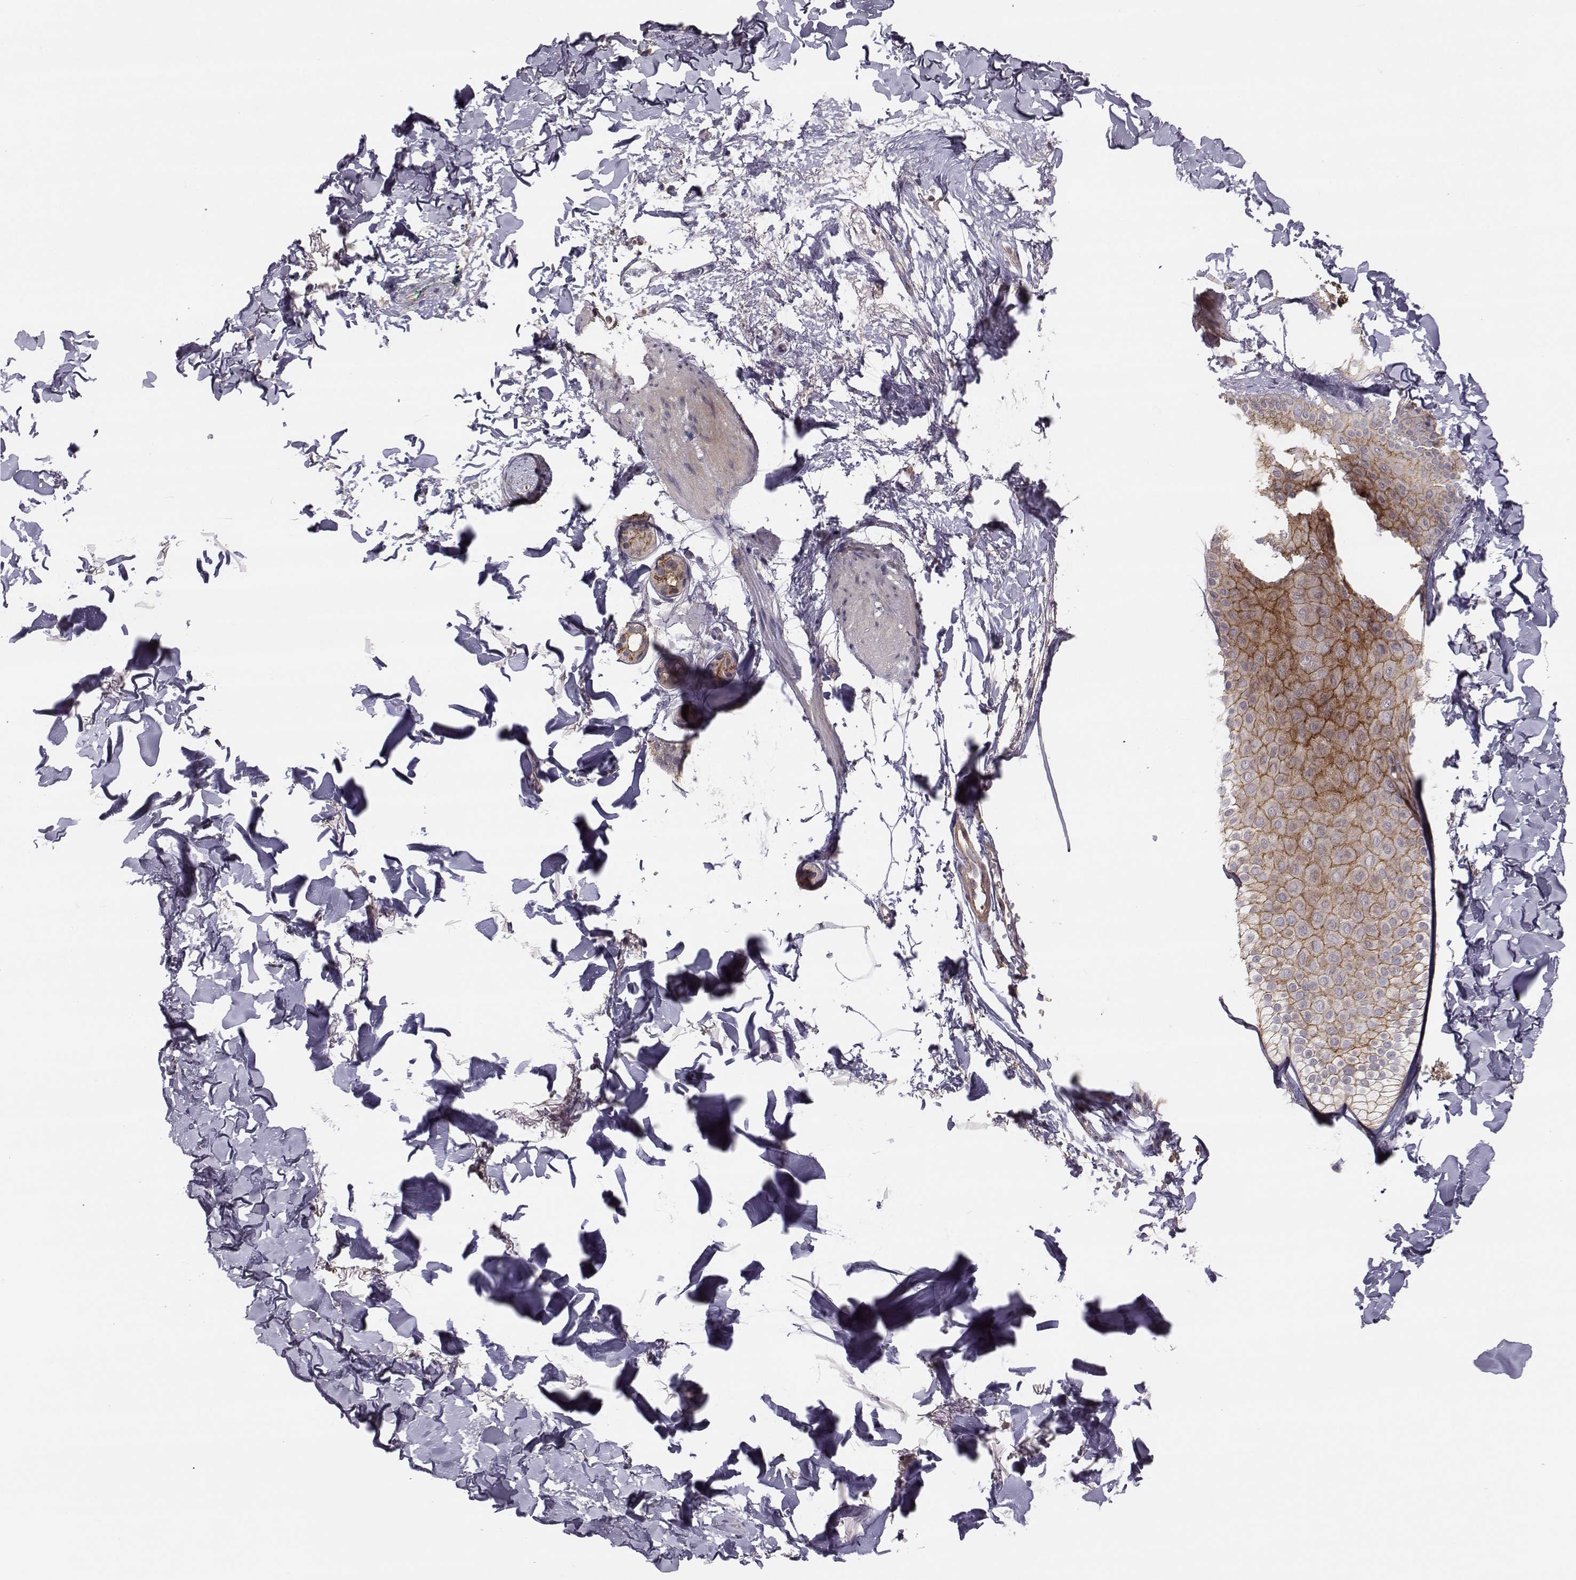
{"staining": {"intensity": "moderate", "quantity": "25%-75%", "location": "cytoplasmic/membranous"}, "tissue": "skin cancer", "cell_type": "Tumor cells", "image_type": "cancer", "snomed": [{"axis": "morphology", "description": "Normal tissue, NOS"}, {"axis": "morphology", "description": "Basal cell carcinoma"}, {"axis": "topography", "description": "Skin"}], "caption": "Tumor cells show moderate cytoplasmic/membranous expression in approximately 25%-75% of cells in skin basal cell carcinoma.", "gene": "PLEKHG3", "patient": {"sex": "male", "age": 84}}